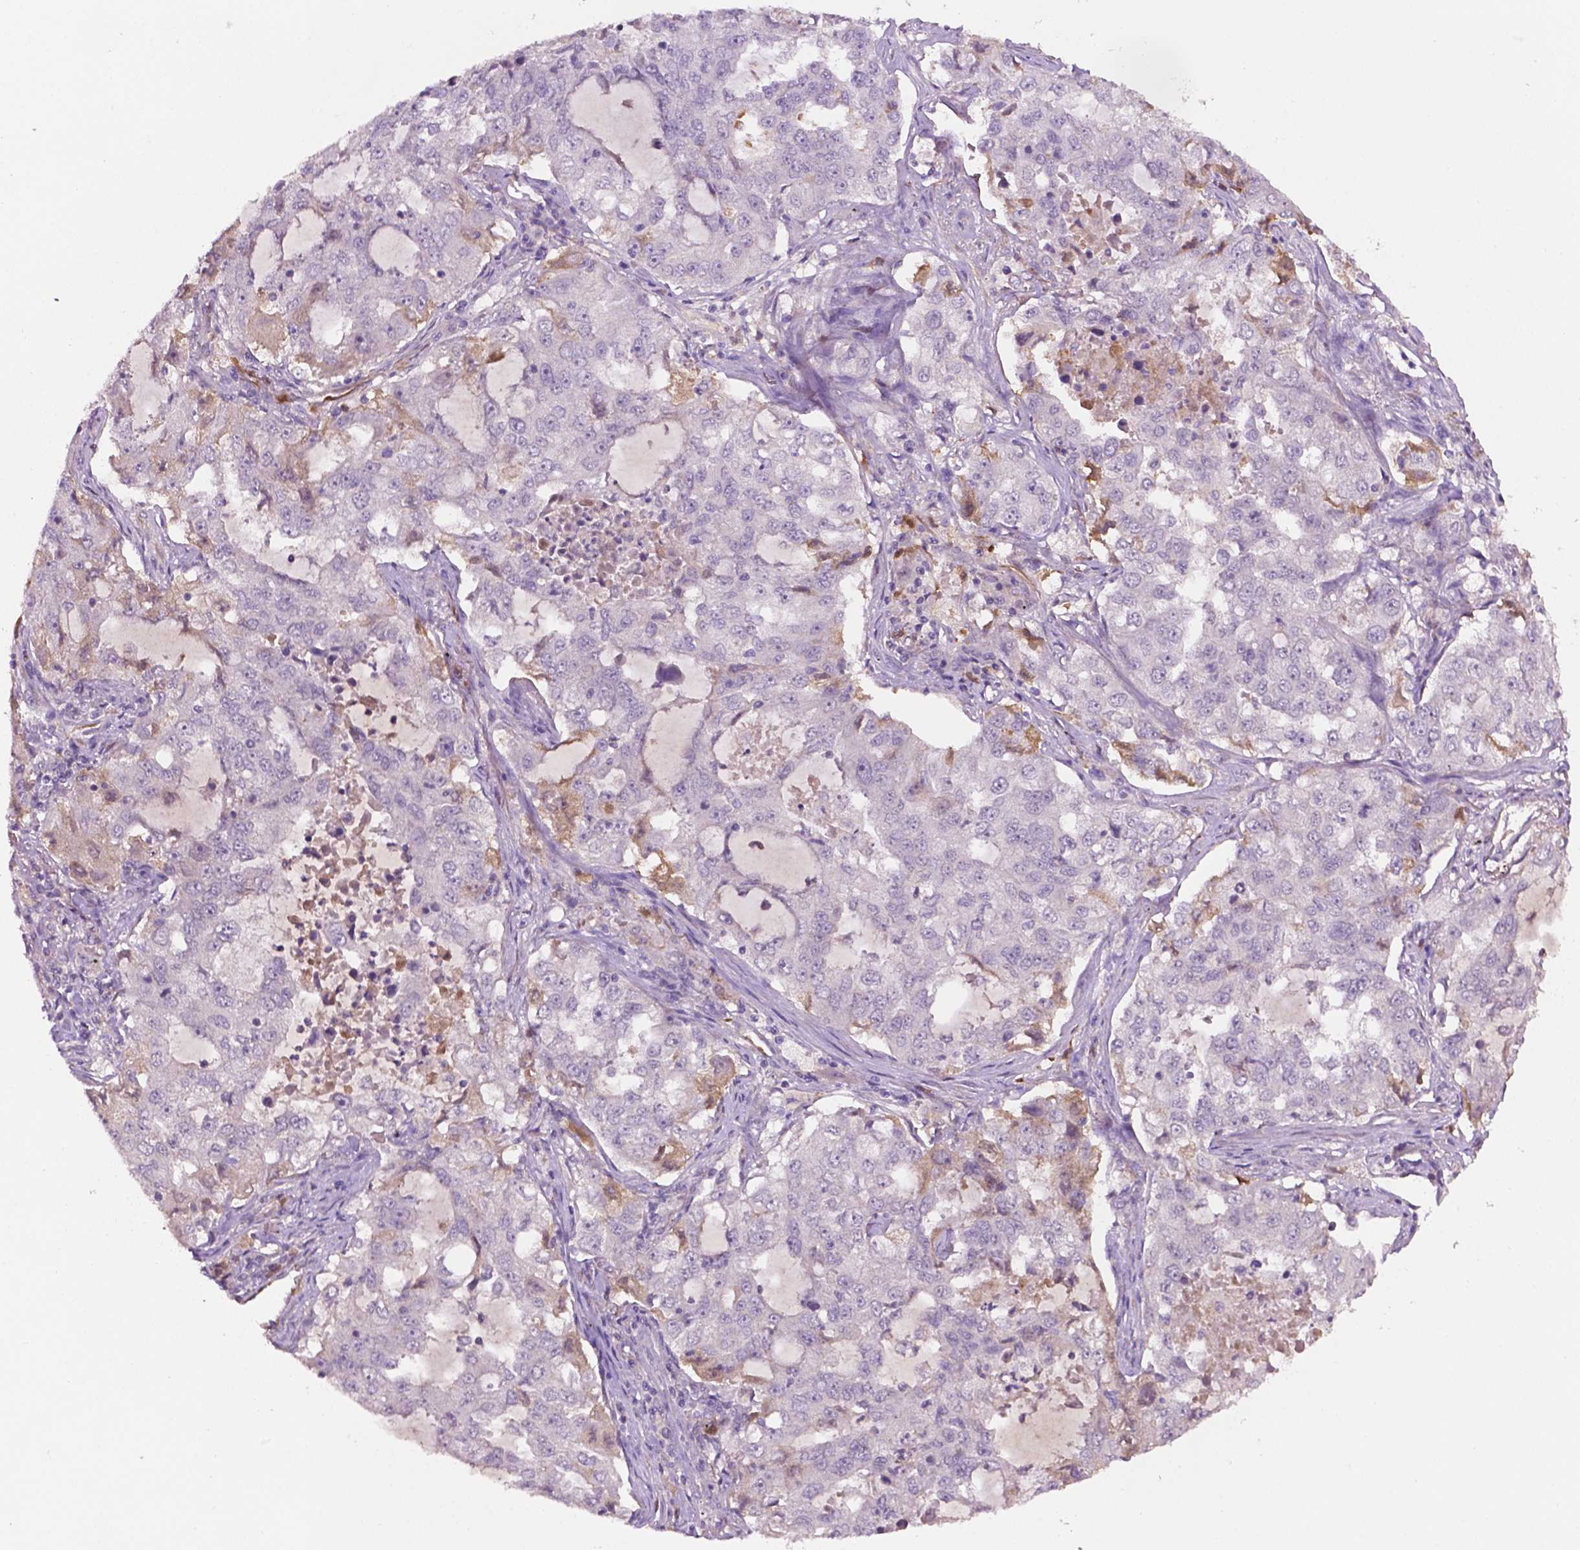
{"staining": {"intensity": "weak", "quantity": "<25%", "location": "cytoplasmic/membranous"}, "tissue": "lung cancer", "cell_type": "Tumor cells", "image_type": "cancer", "snomed": [{"axis": "morphology", "description": "Adenocarcinoma, NOS"}, {"axis": "topography", "description": "Lung"}], "caption": "Tumor cells are negative for brown protein staining in lung adenocarcinoma.", "gene": "FBLN1", "patient": {"sex": "female", "age": 61}}